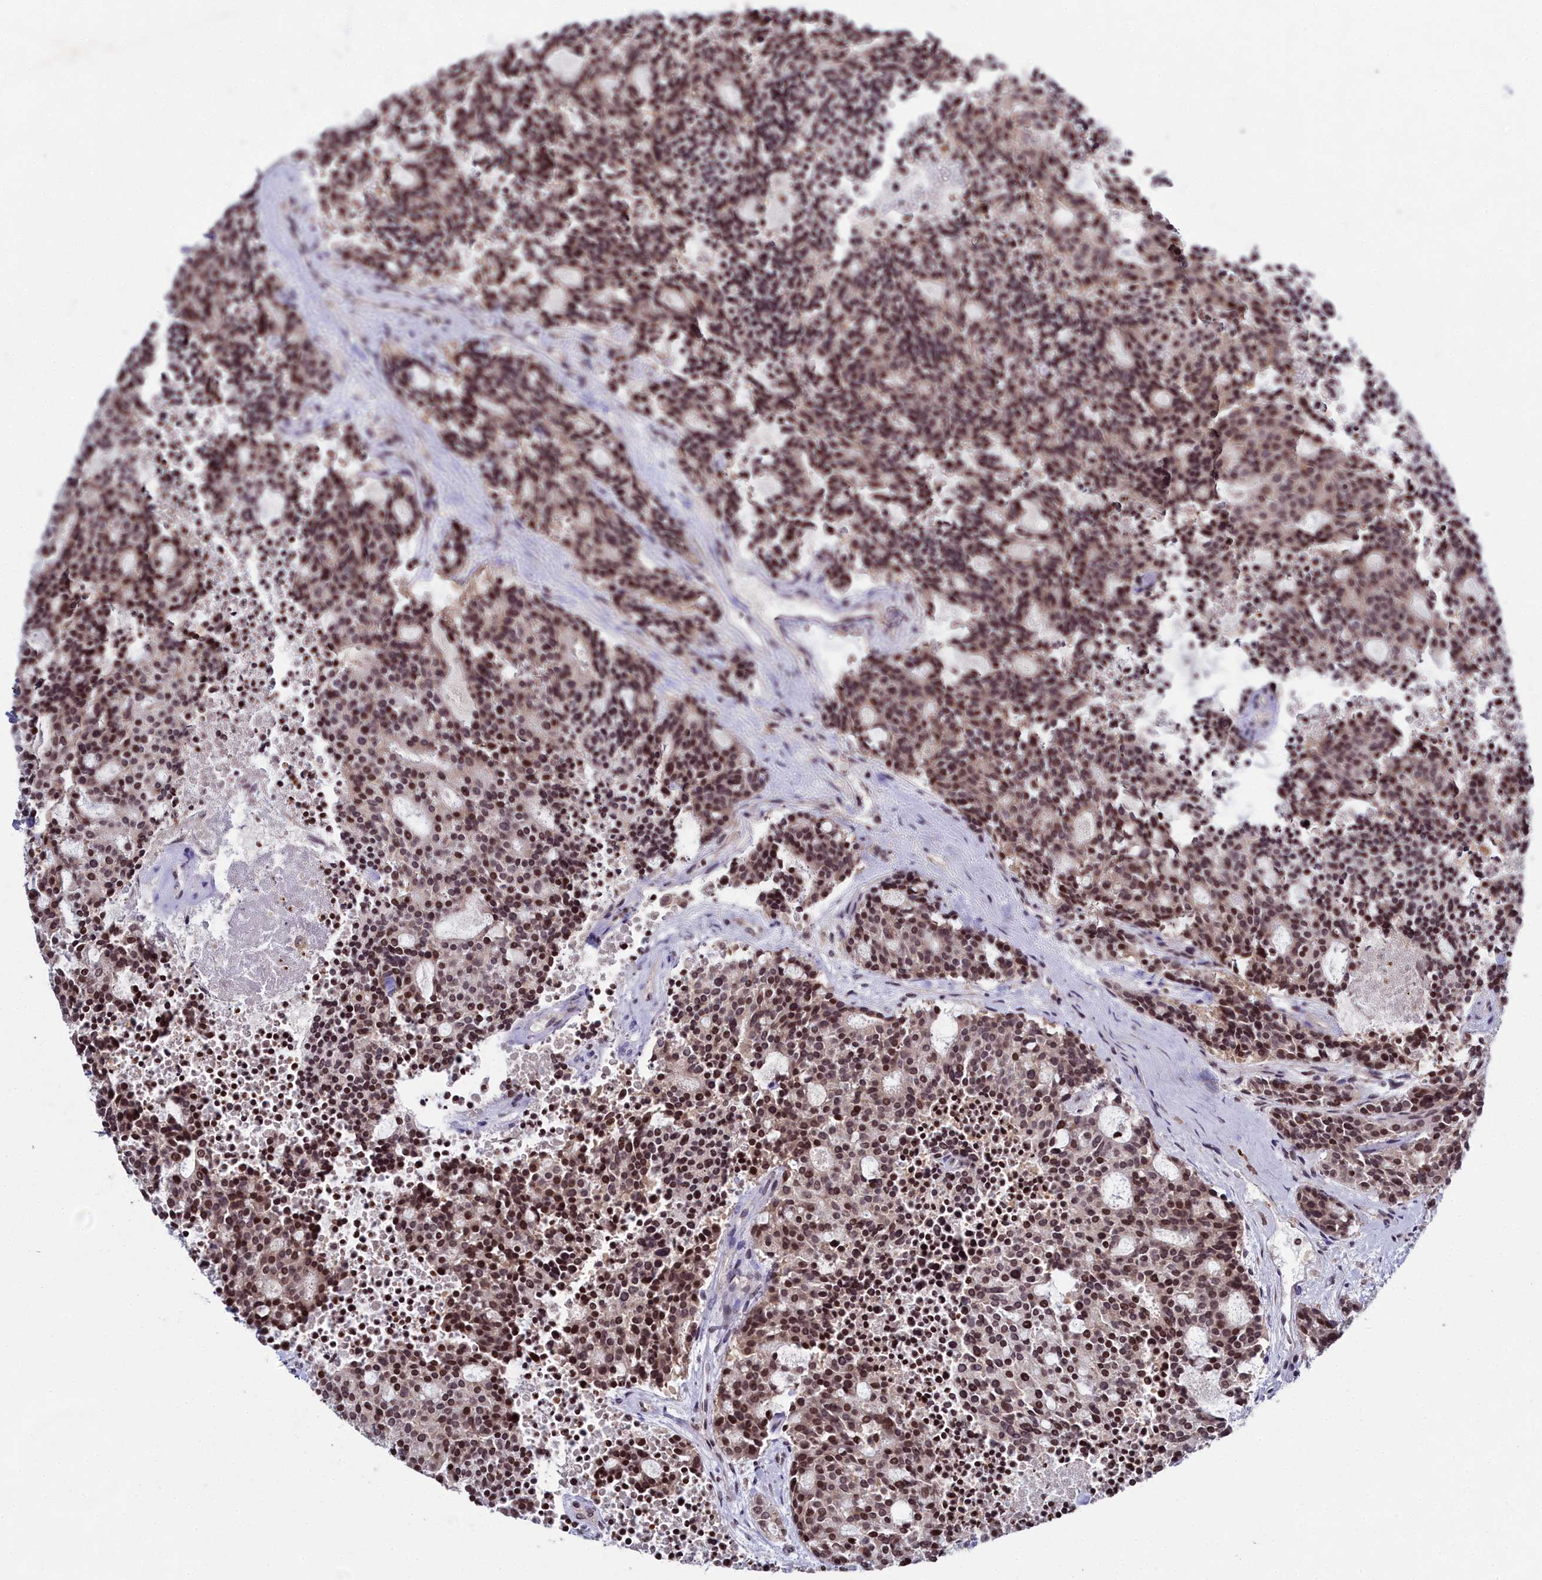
{"staining": {"intensity": "moderate", "quantity": ">75%", "location": "nuclear"}, "tissue": "carcinoid", "cell_type": "Tumor cells", "image_type": "cancer", "snomed": [{"axis": "morphology", "description": "Carcinoid, malignant, NOS"}, {"axis": "topography", "description": "Pancreas"}], "caption": "Protein staining shows moderate nuclear staining in about >75% of tumor cells in carcinoid (malignant).", "gene": "FZD4", "patient": {"sex": "female", "age": 54}}